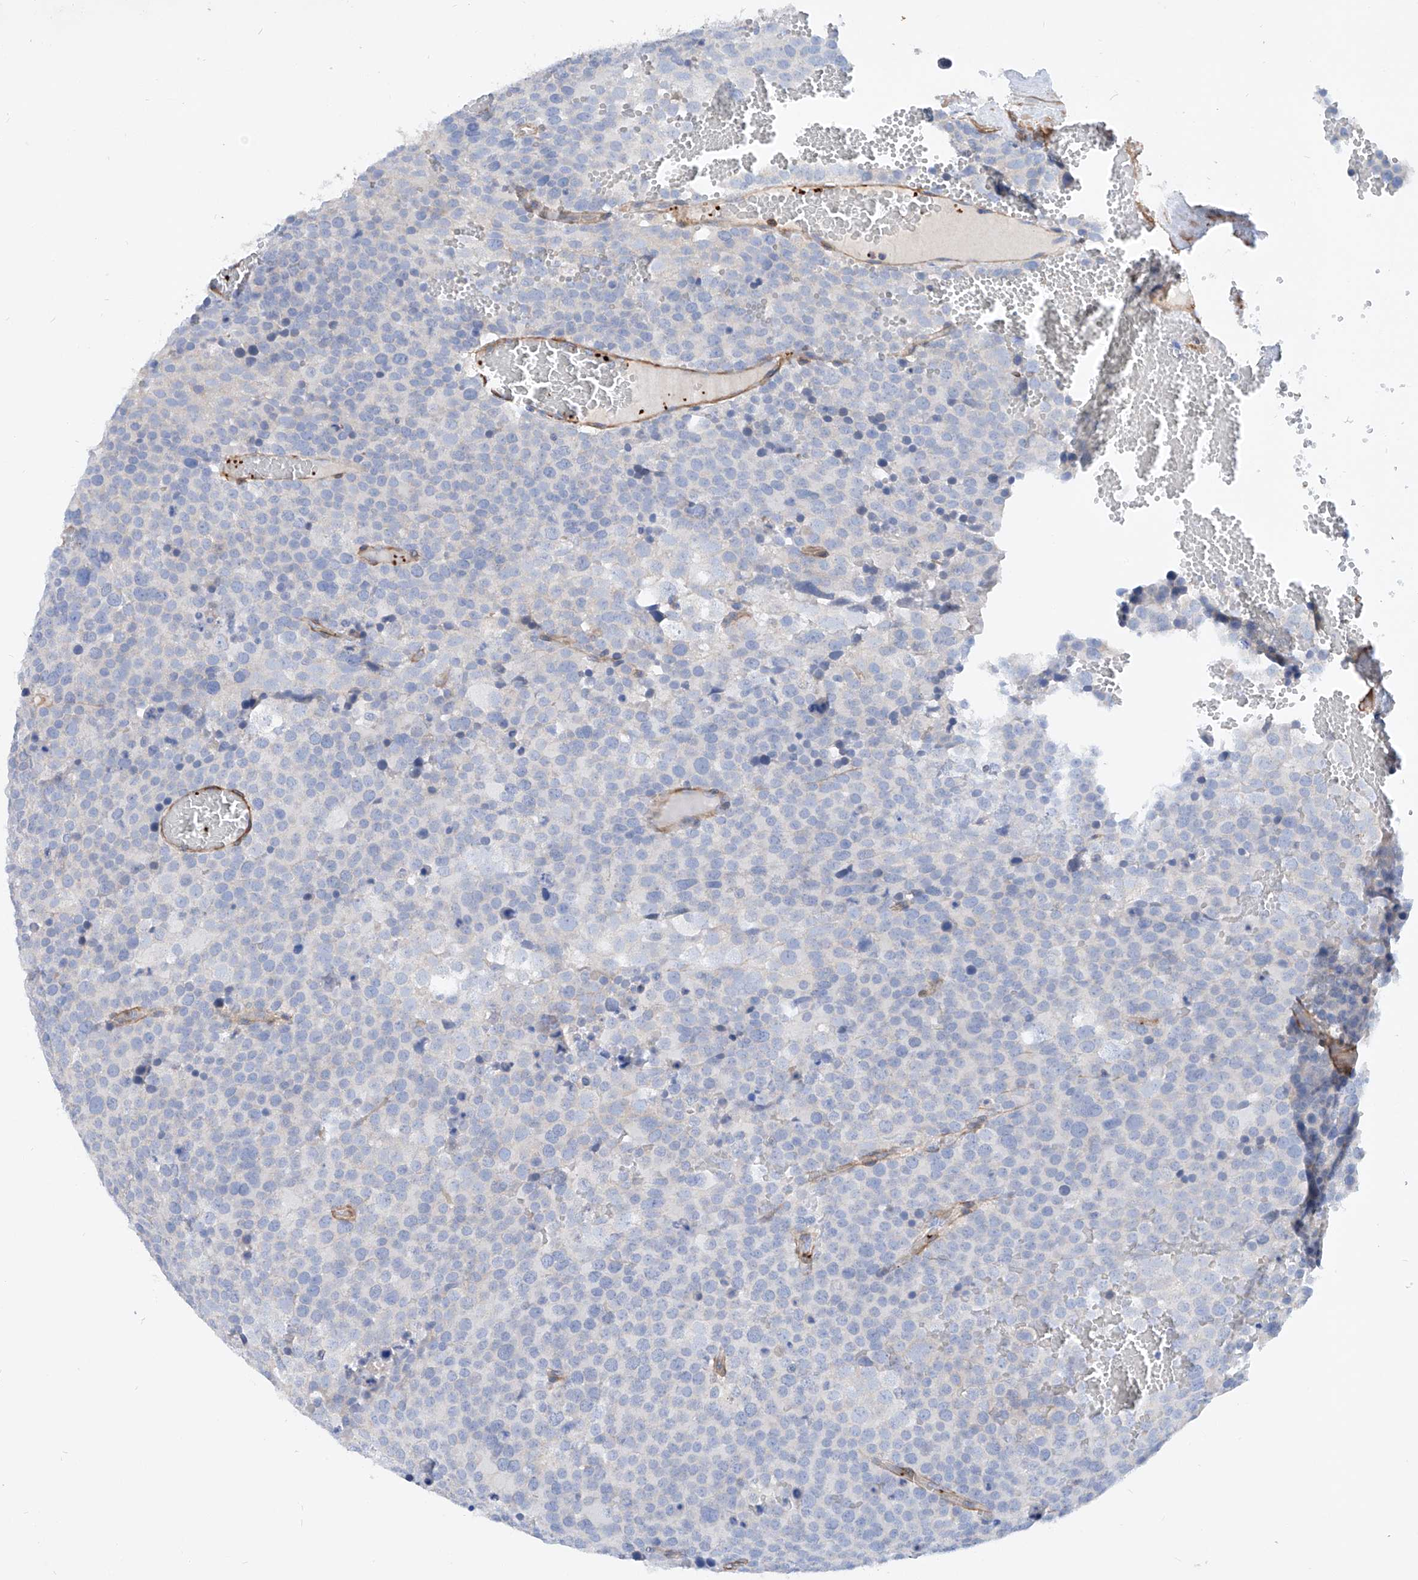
{"staining": {"intensity": "negative", "quantity": "none", "location": "none"}, "tissue": "testis cancer", "cell_type": "Tumor cells", "image_type": "cancer", "snomed": [{"axis": "morphology", "description": "Seminoma, NOS"}, {"axis": "topography", "description": "Testis"}], "caption": "Immunohistochemistry image of neoplastic tissue: human testis cancer (seminoma) stained with DAB (3,3'-diaminobenzidine) displays no significant protein staining in tumor cells.", "gene": "TAS2R60", "patient": {"sex": "male", "age": 71}}